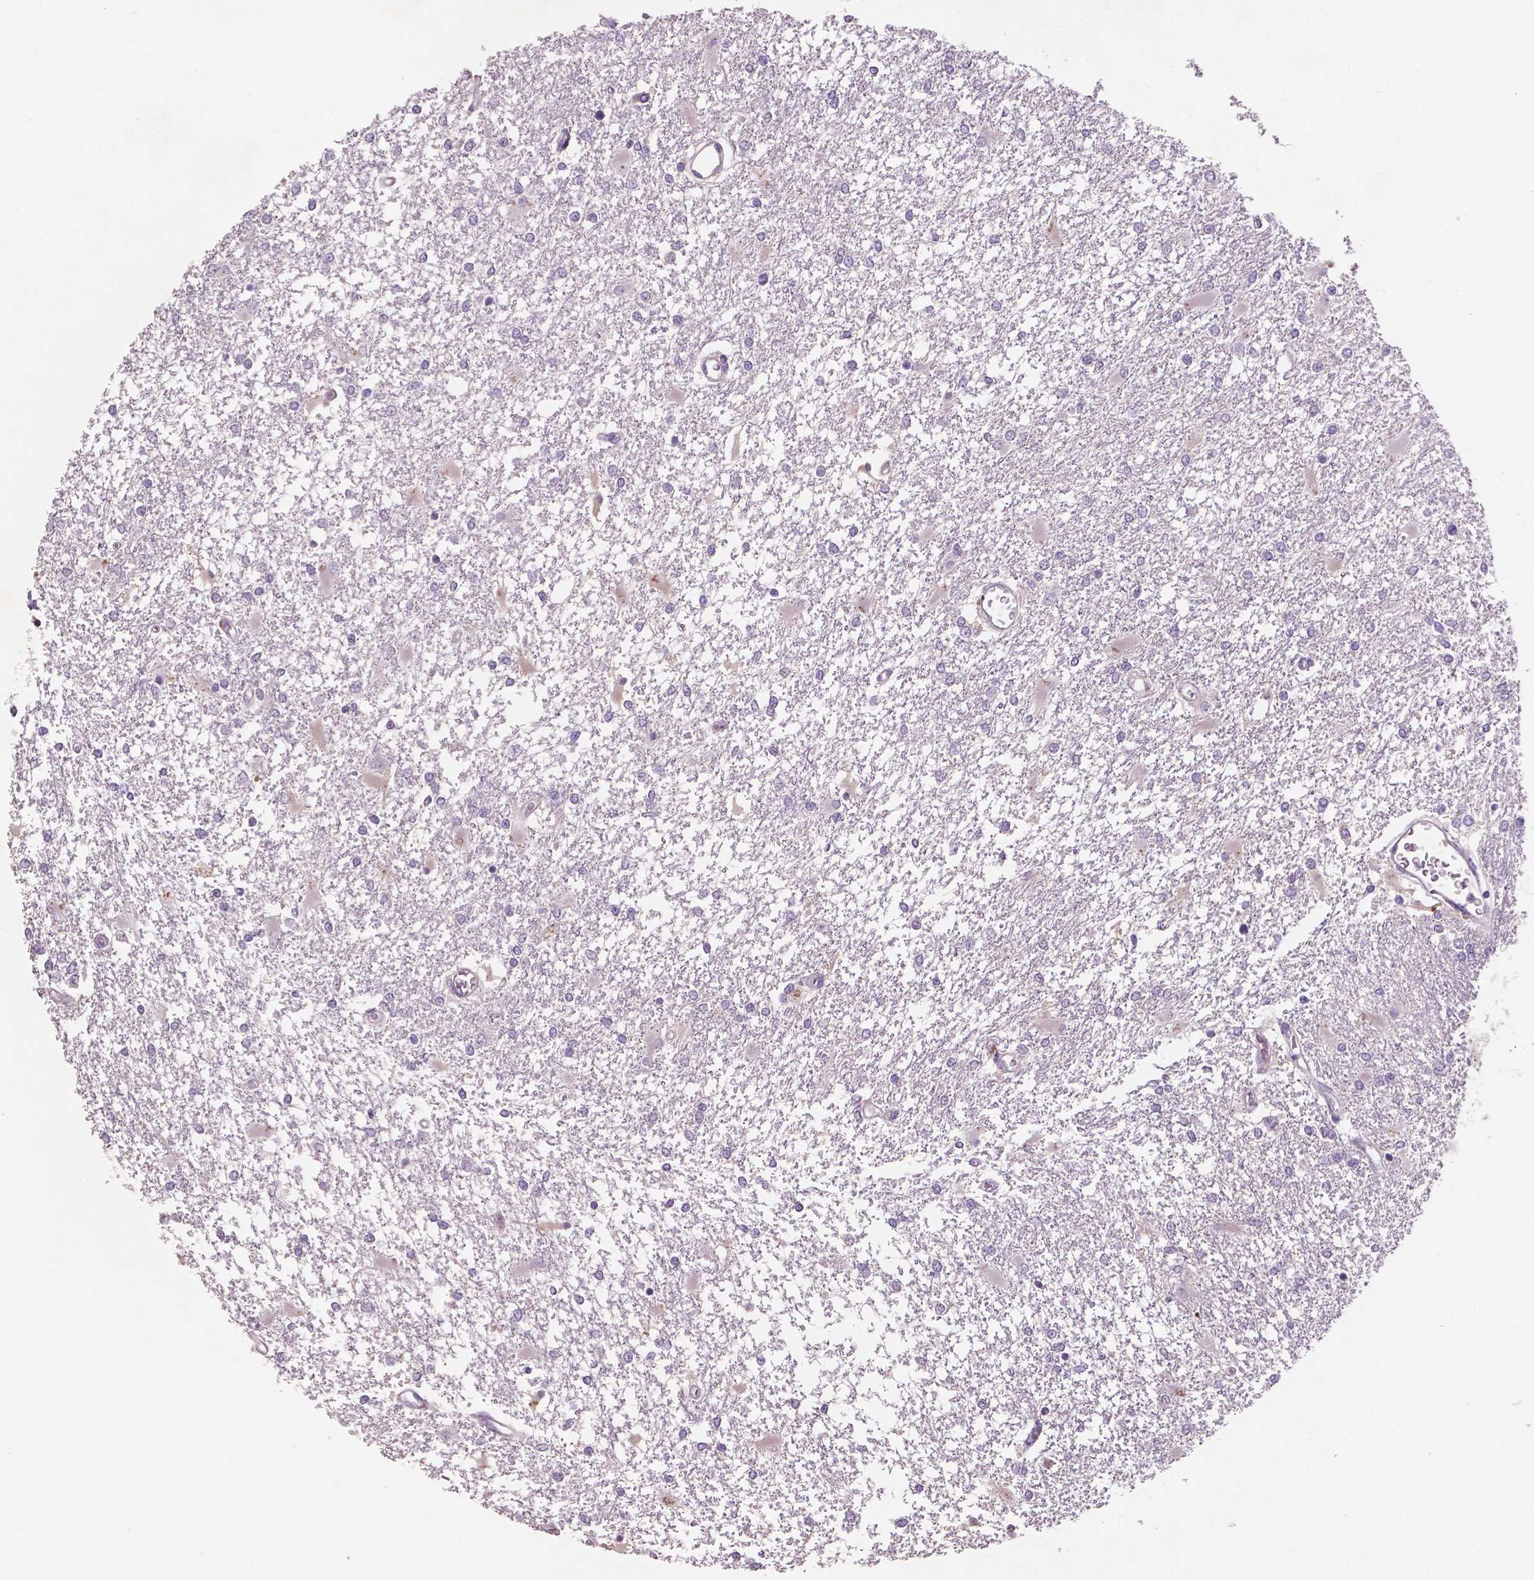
{"staining": {"intensity": "negative", "quantity": "none", "location": "none"}, "tissue": "glioma", "cell_type": "Tumor cells", "image_type": "cancer", "snomed": [{"axis": "morphology", "description": "Glioma, malignant, High grade"}, {"axis": "topography", "description": "Cerebral cortex"}], "caption": "The micrograph exhibits no significant staining in tumor cells of malignant glioma (high-grade).", "gene": "LSM14B", "patient": {"sex": "male", "age": 79}}